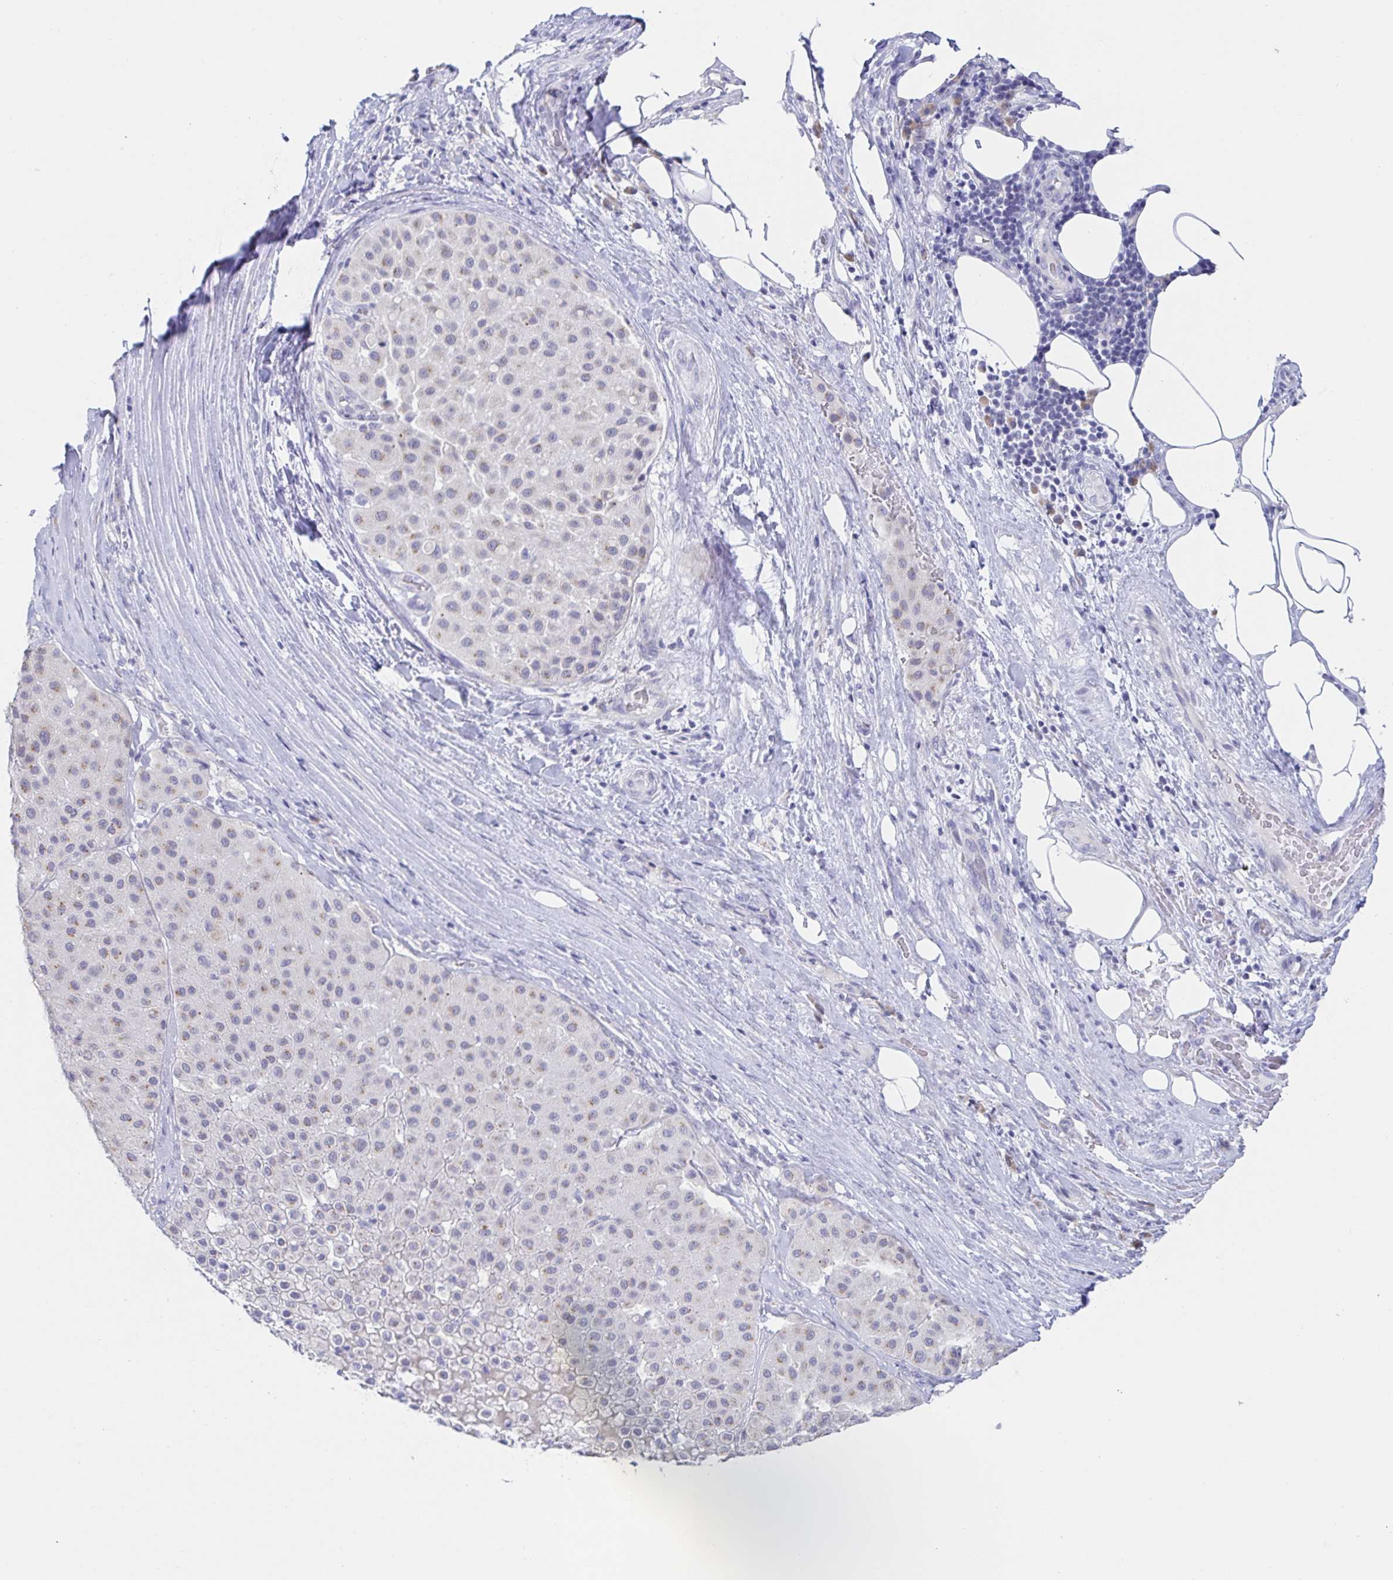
{"staining": {"intensity": "negative", "quantity": "none", "location": "none"}, "tissue": "melanoma", "cell_type": "Tumor cells", "image_type": "cancer", "snomed": [{"axis": "morphology", "description": "Malignant melanoma, Metastatic site"}, {"axis": "topography", "description": "Smooth muscle"}], "caption": "DAB immunohistochemical staining of human melanoma displays no significant positivity in tumor cells. The staining was performed using DAB (3,3'-diaminobenzidine) to visualize the protein expression in brown, while the nuclei were stained in blue with hematoxylin (Magnification: 20x).", "gene": "SIAH3", "patient": {"sex": "male", "age": 41}}